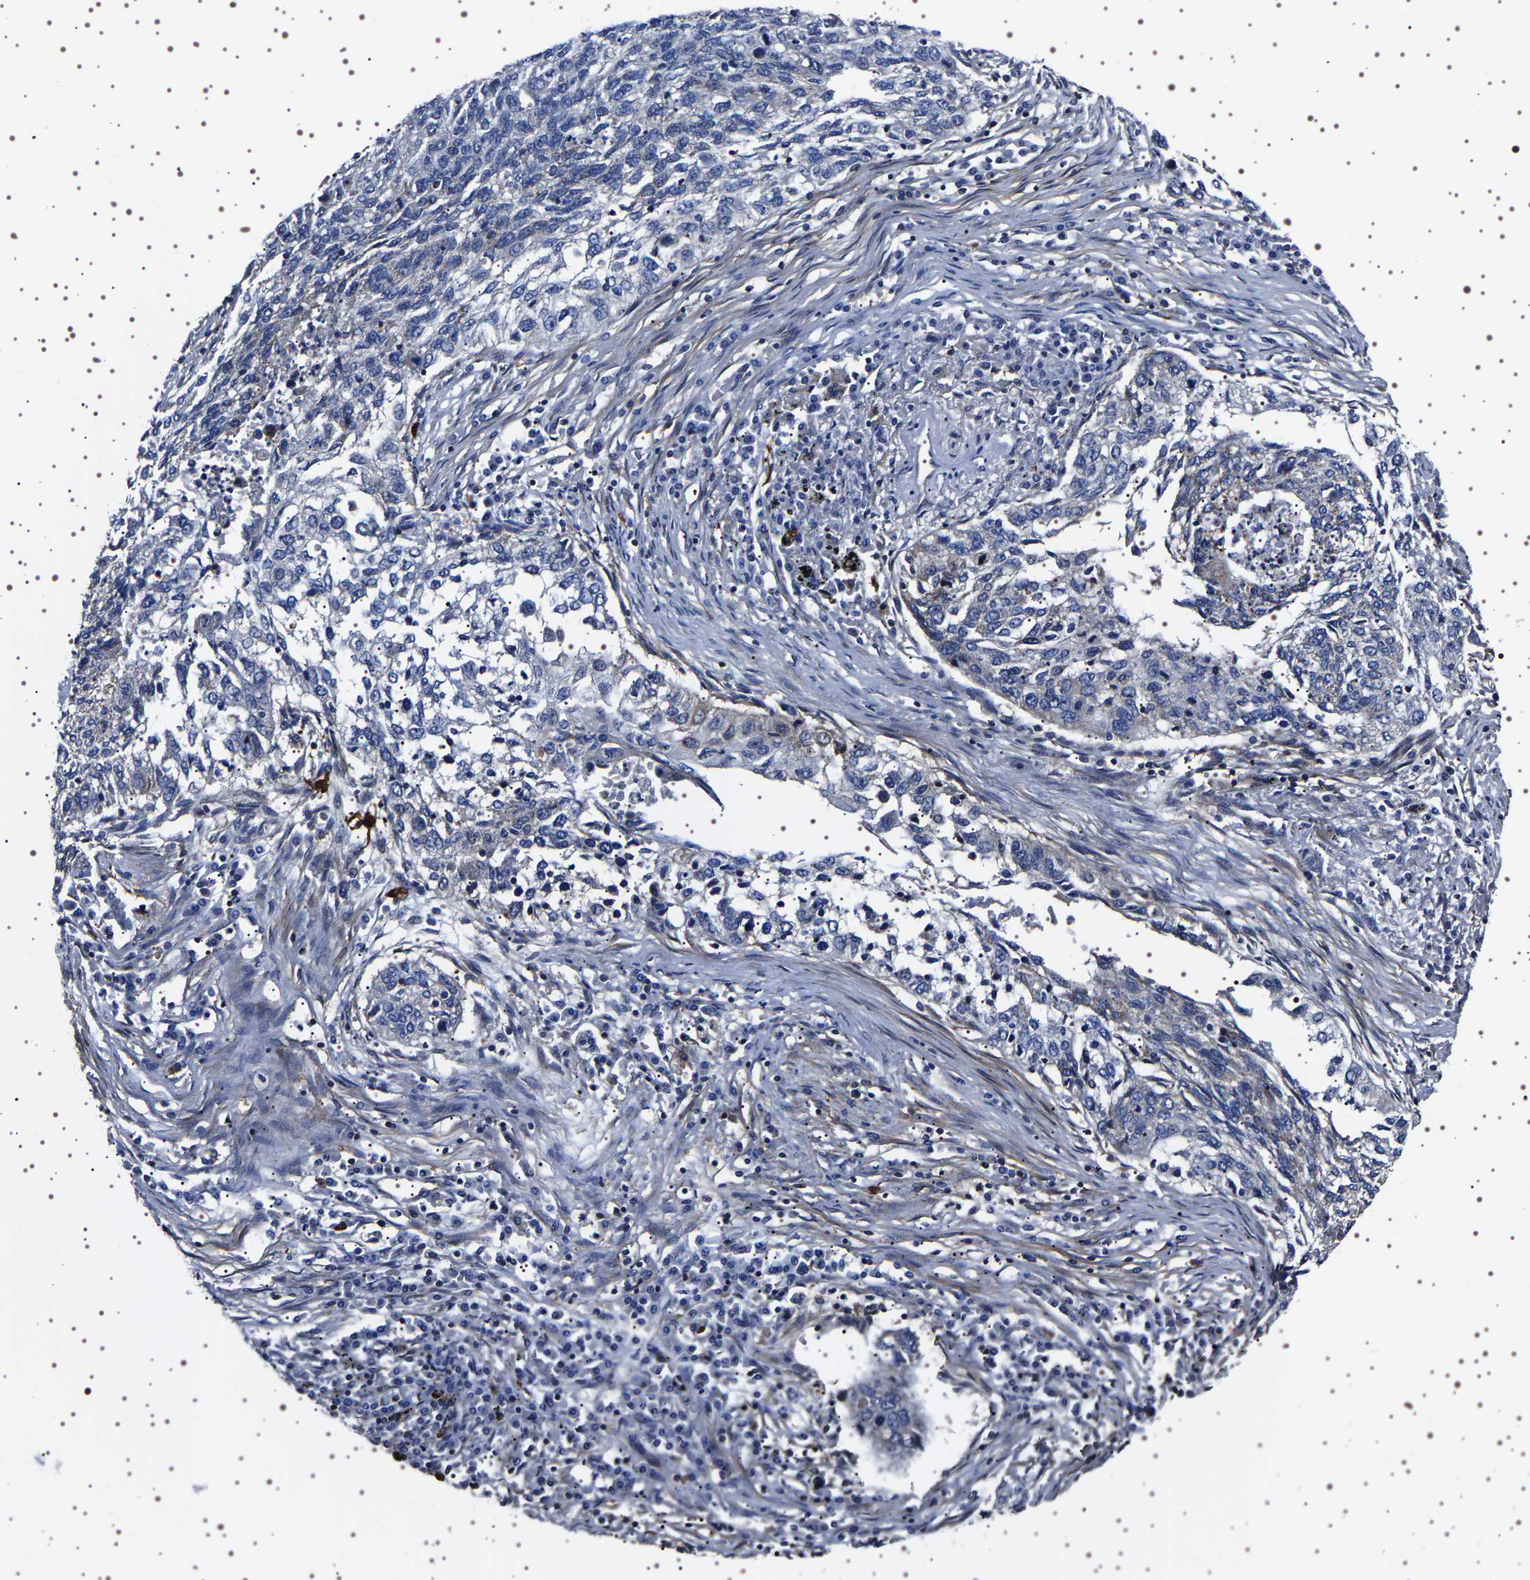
{"staining": {"intensity": "negative", "quantity": "none", "location": "none"}, "tissue": "lung cancer", "cell_type": "Tumor cells", "image_type": "cancer", "snomed": [{"axis": "morphology", "description": "Squamous cell carcinoma, NOS"}, {"axis": "topography", "description": "Lung"}], "caption": "High magnification brightfield microscopy of lung cancer stained with DAB (3,3'-diaminobenzidine) (brown) and counterstained with hematoxylin (blue): tumor cells show no significant staining.", "gene": "WDR1", "patient": {"sex": "female", "age": 63}}